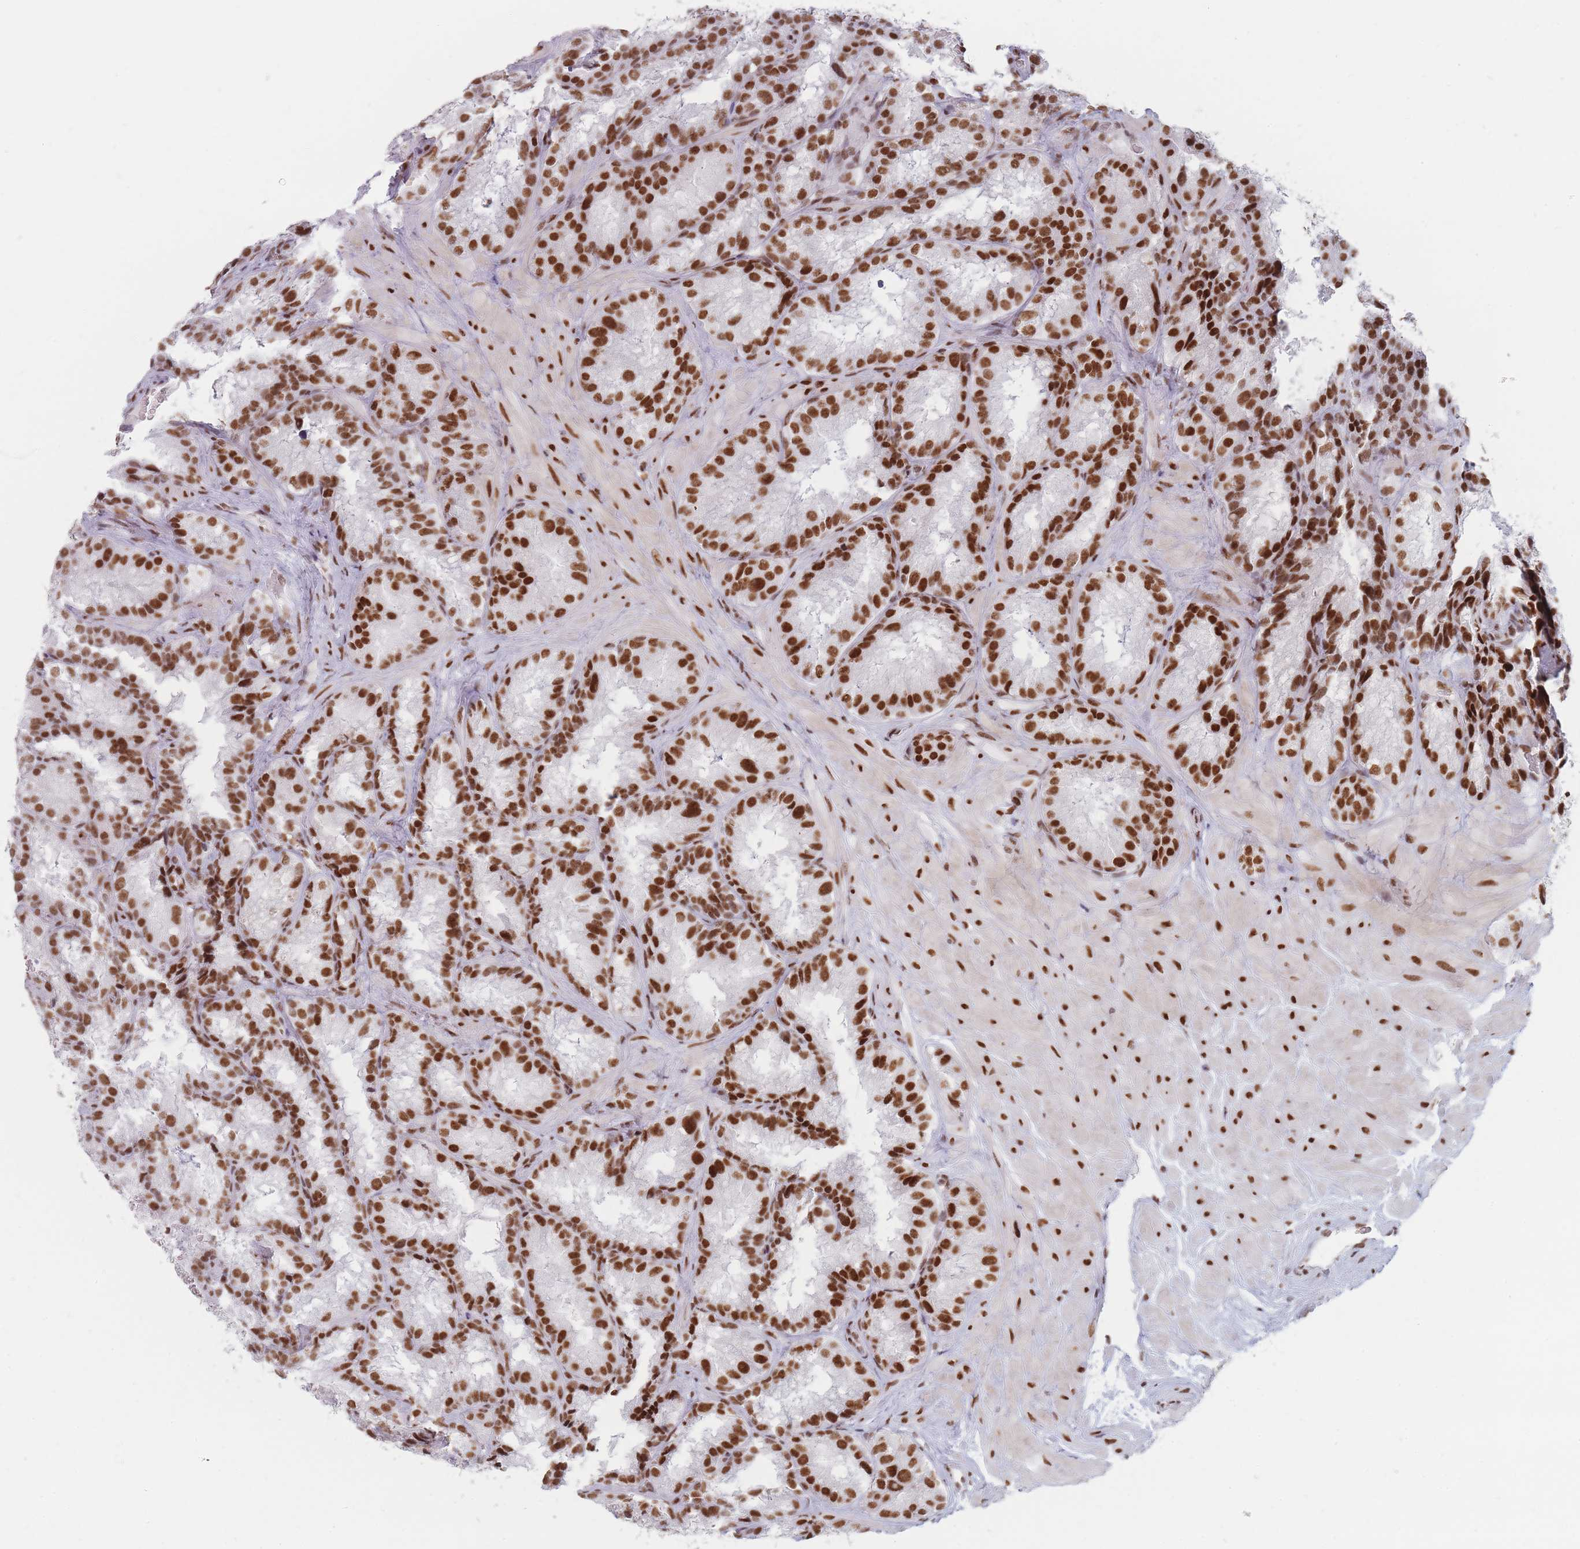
{"staining": {"intensity": "strong", "quantity": ">75%", "location": "nuclear"}, "tissue": "seminal vesicle", "cell_type": "Glandular cells", "image_type": "normal", "snomed": [{"axis": "morphology", "description": "Normal tissue, NOS"}, {"axis": "topography", "description": "Seminal veicle"}], "caption": "High-power microscopy captured an IHC photomicrograph of benign seminal vesicle, revealing strong nuclear positivity in about >75% of glandular cells. (Brightfield microscopy of DAB IHC at high magnification).", "gene": "SAFB2", "patient": {"sex": "male", "age": 58}}